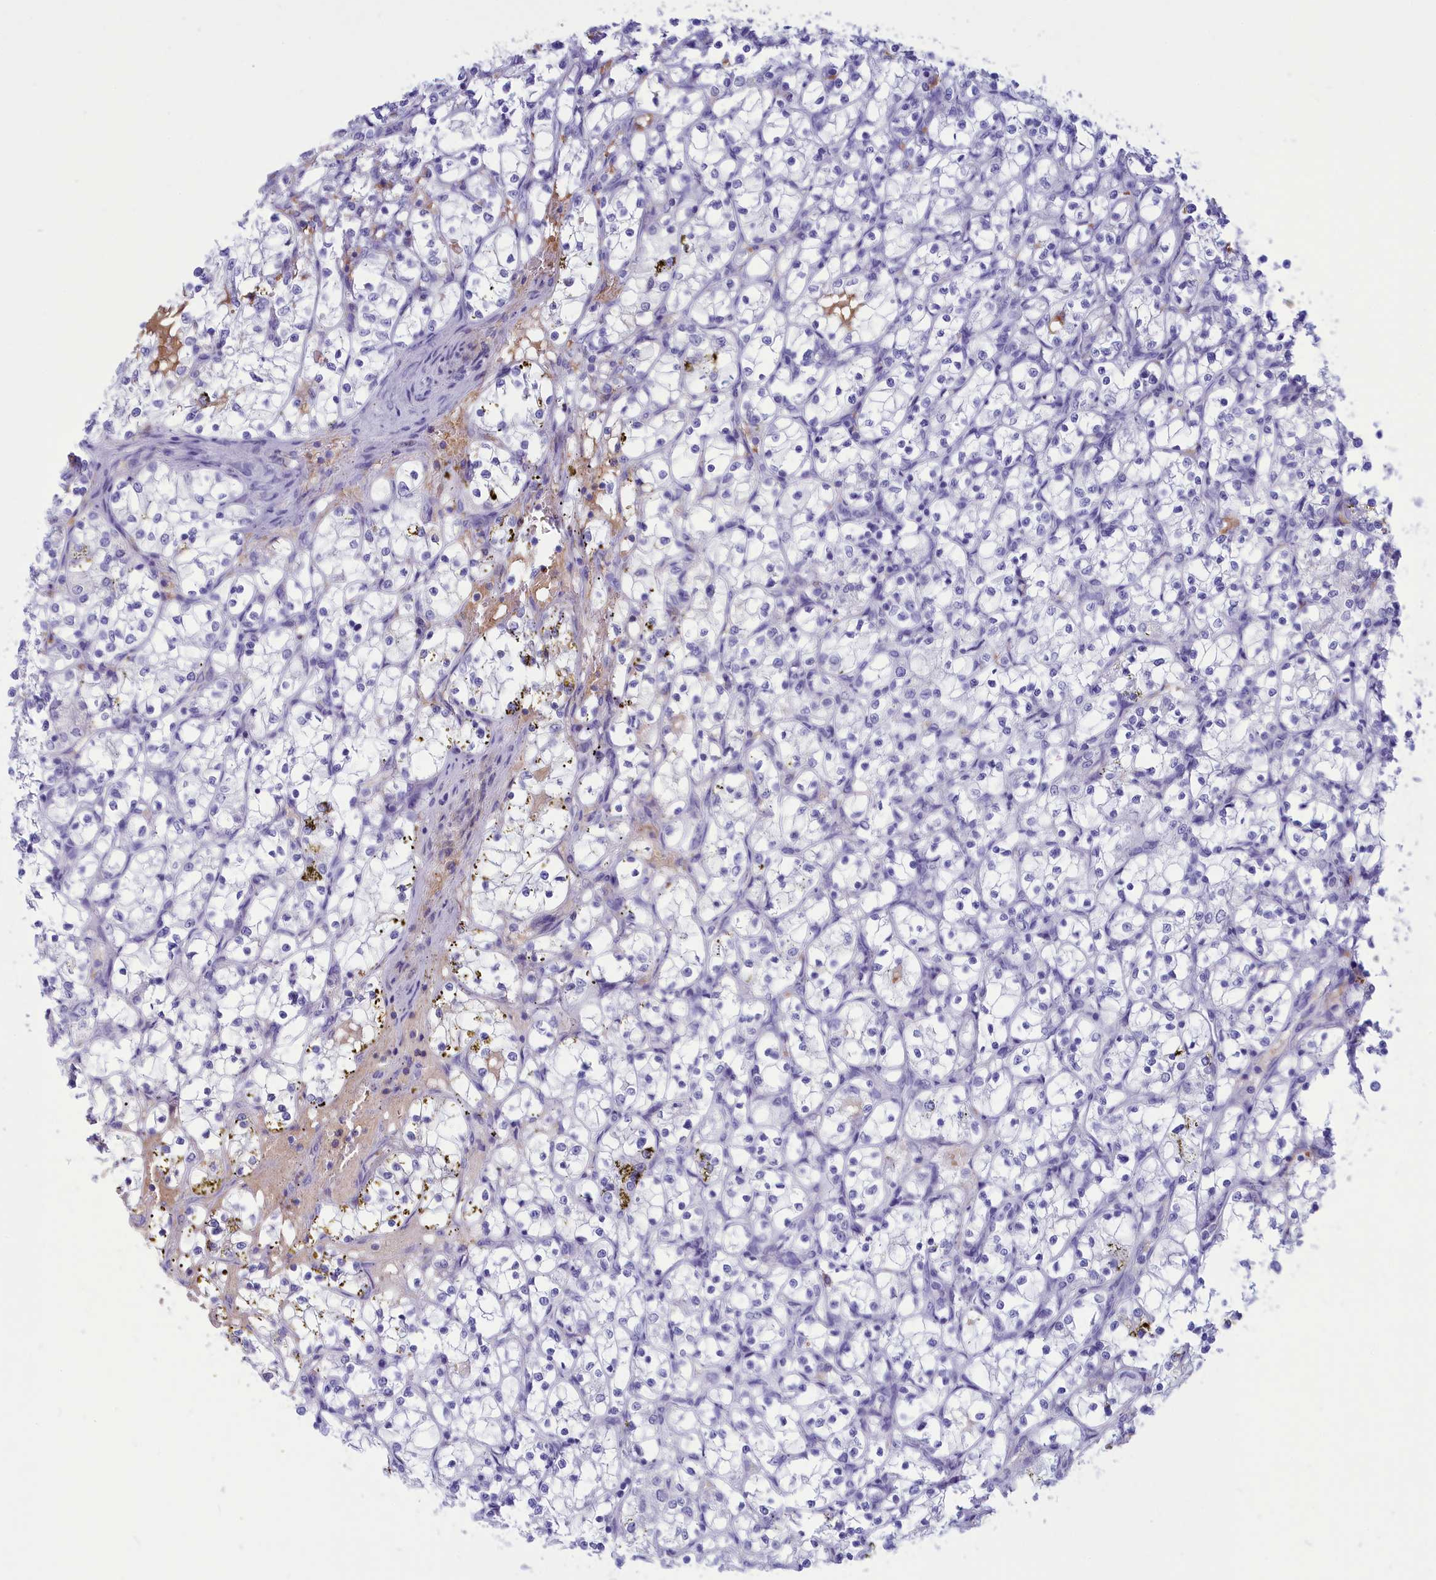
{"staining": {"intensity": "negative", "quantity": "none", "location": "none"}, "tissue": "renal cancer", "cell_type": "Tumor cells", "image_type": "cancer", "snomed": [{"axis": "morphology", "description": "Adenocarcinoma, NOS"}, {"axis": "topography", "description": "Kidney"}], "caption": "DAB (3,3'-diaminobenzidine) immunohistochemical staining of renal adenocarcinoma reveals no significant positivity in tumor cells.", "gene": "GAPDHS", "patient": {"sex": "female", "age": 69}}